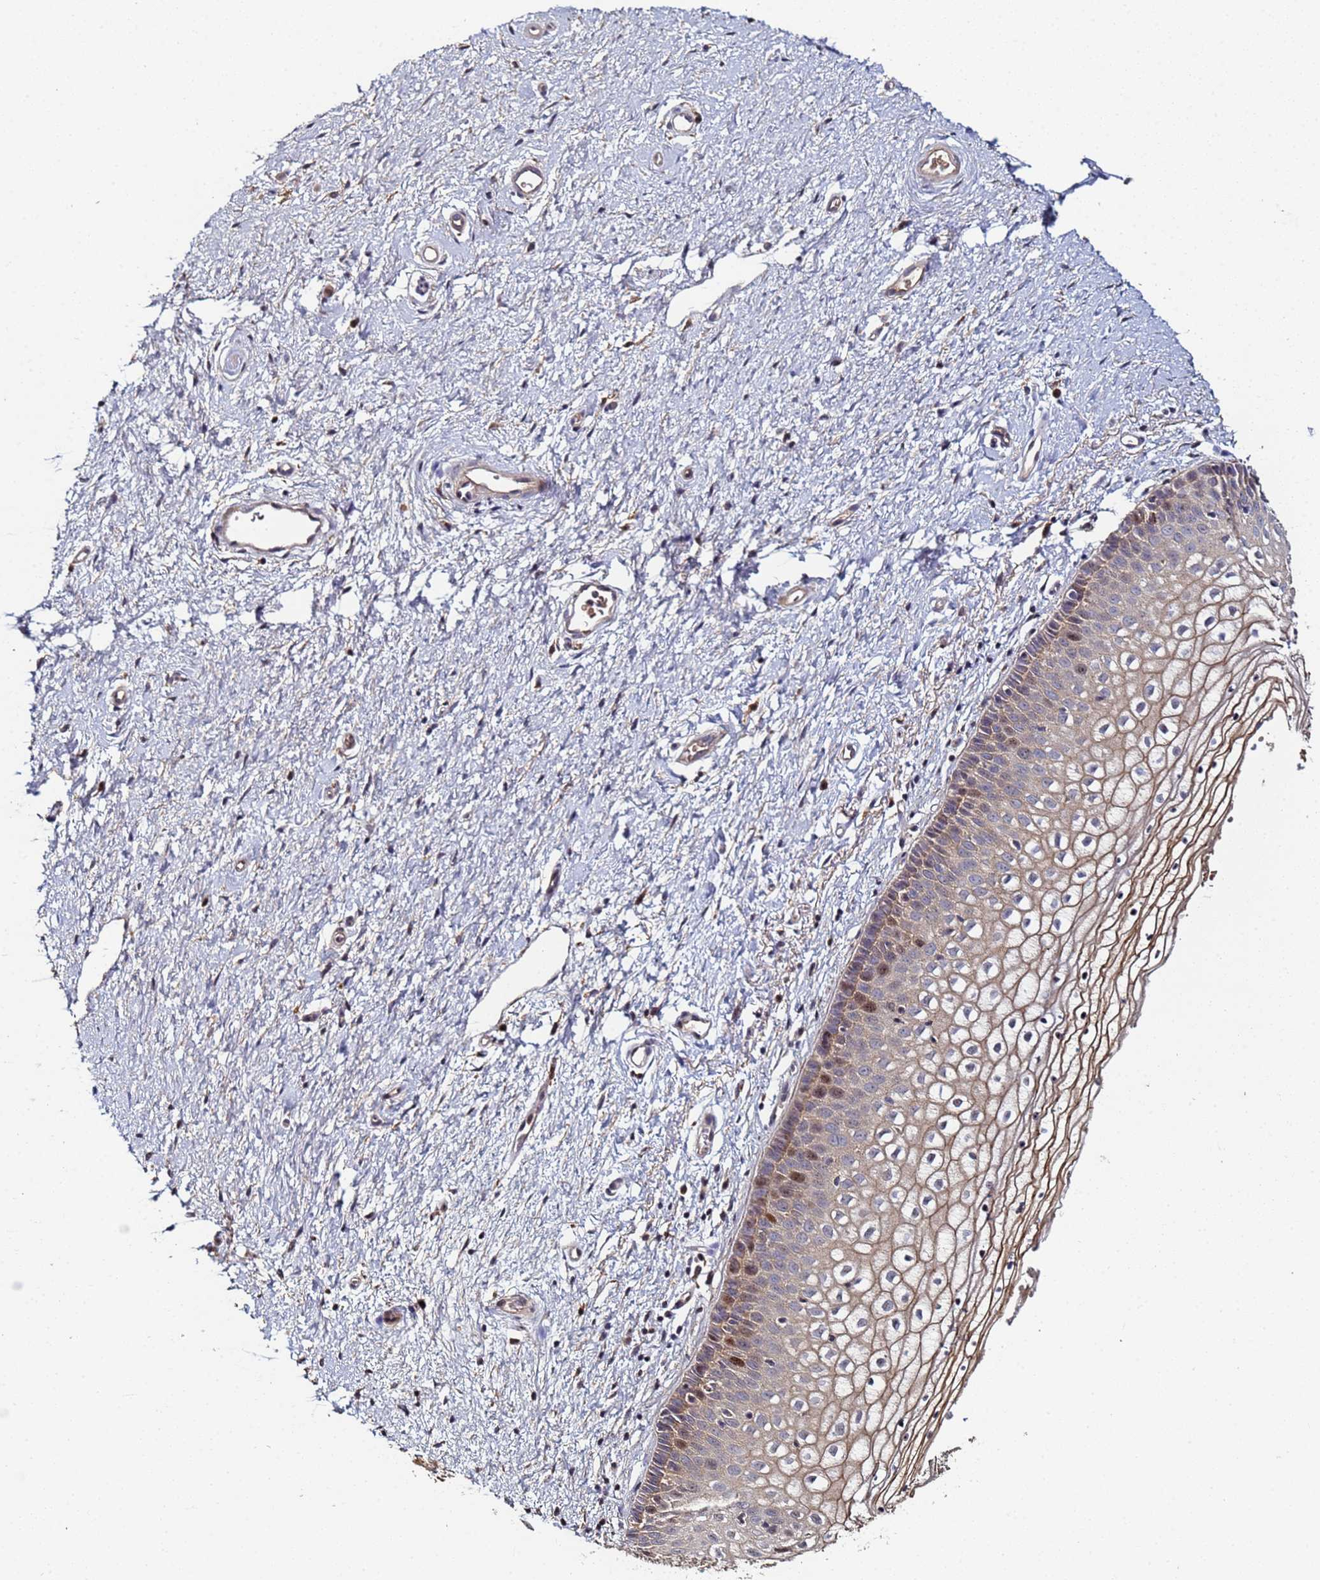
{"staining": {"intensity": "moderate", "quantity": "<25%", "location": "cytoplasmic/membranous,nuclear"}, "tissue": "vagina", "cell_type": "Squamous epithelial cells", "image_type": "normal", "snomed": [{"axis": "morphology", "description": "Normal tissue, NOS"}, {"axis": "topography", "description": "Vagina"}], "caption": "Immunohistochemistry (IHC) of normal vagina displays low levels of moderate cytoplasmic/membranous,nuclear expression in about <25% of squamous epithelial cells.", "gene": "OSER1", "patient": {"sex": "female", "age": 60}}